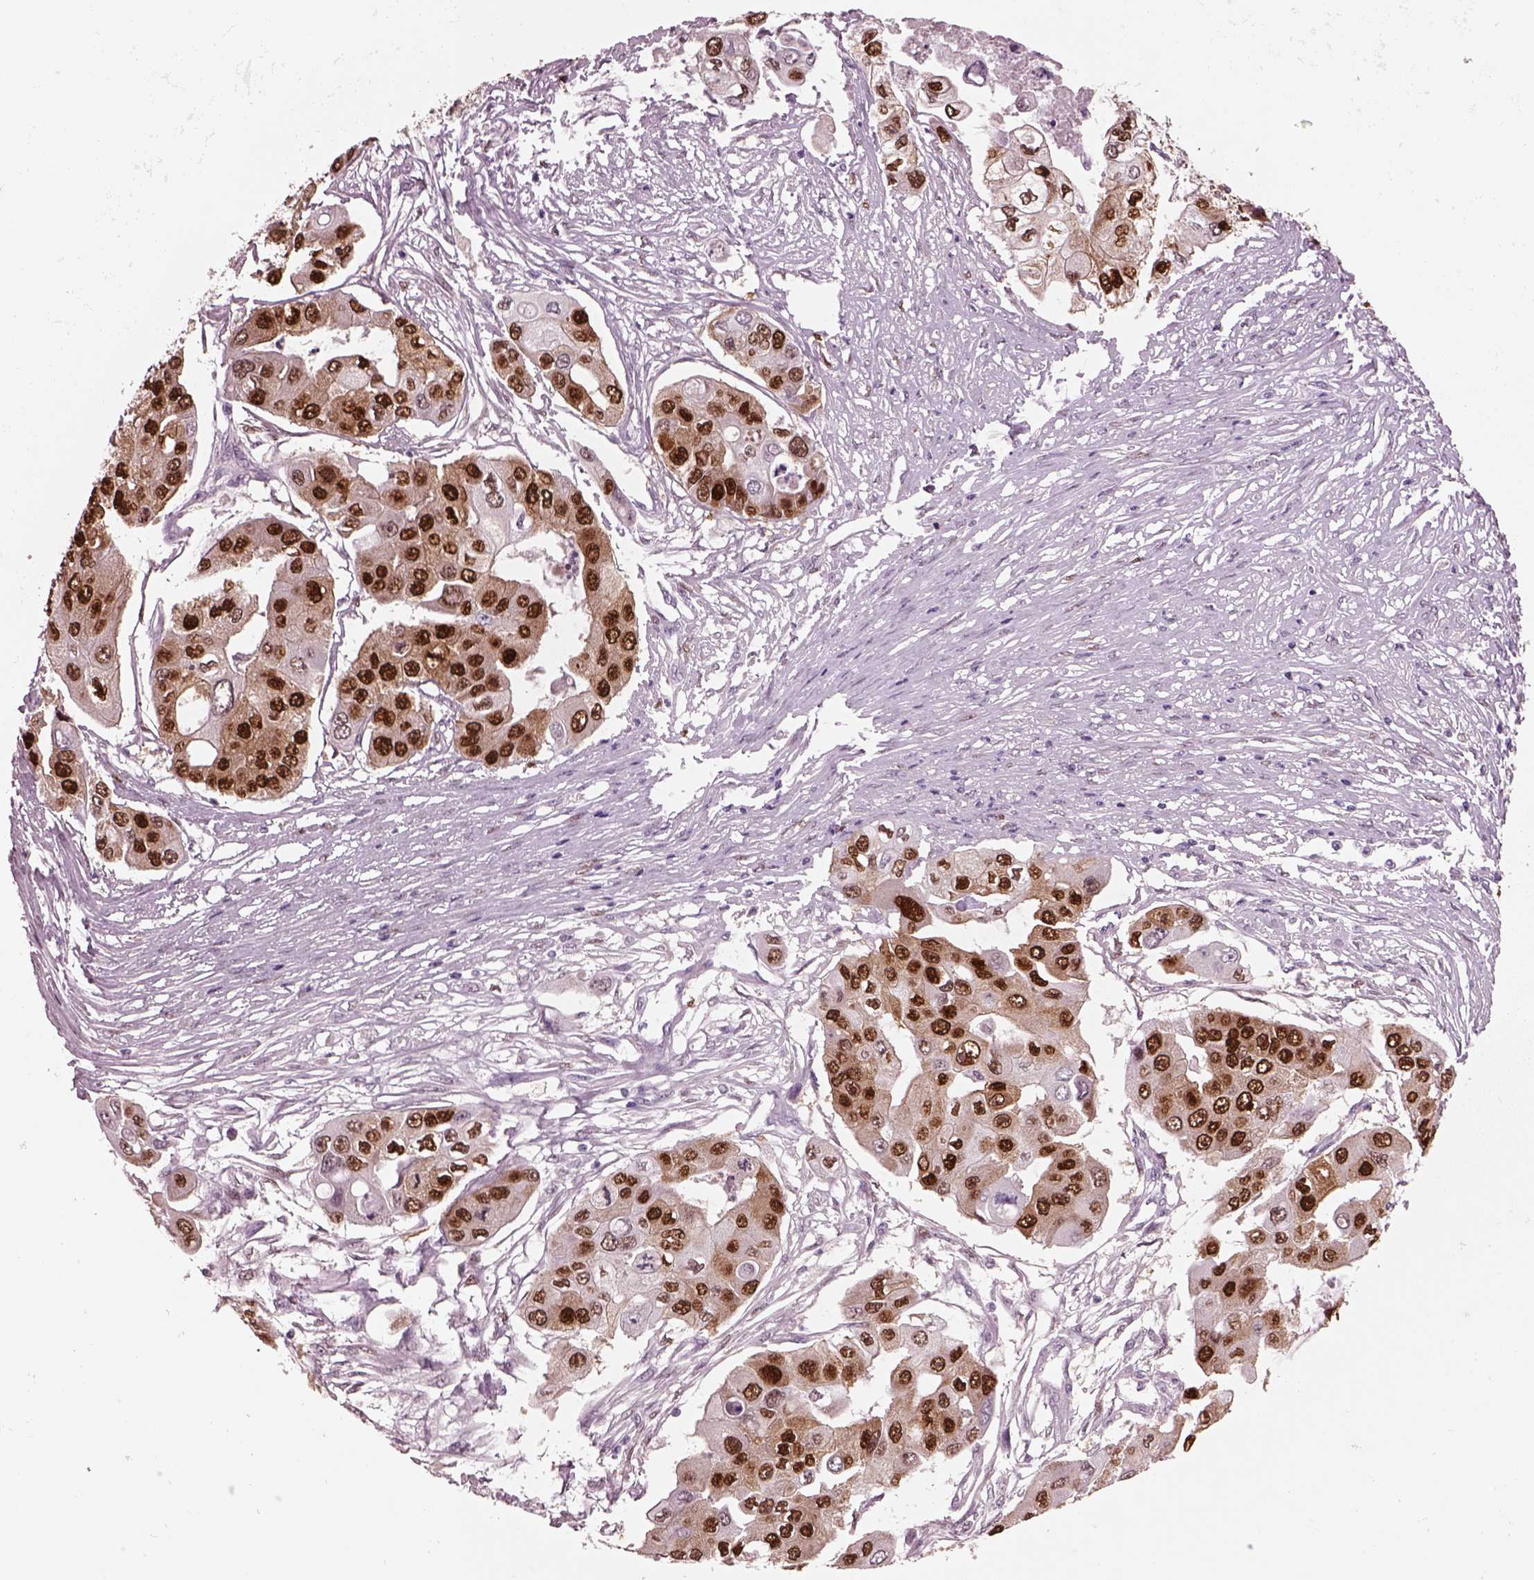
{"staining": {"intensity": "strong", "quantity": ">75%", "location": "nuclear"}, "tissue": "ovarian cancer", "cell_type": "Tumor cells", "image_type": "cancer", "snomed": [{"axis": "morphology", "description": "Cystadenocarcinoma, serous, NOS"}, {"axis": "topography", "description": "Ovary"}], "caption": "The photomicrograph reveals staining of ovarian cancer (serous cystadenocarcinoma), revealing strong nuclear protein staining (brown color) within tumor cells. (IHC, brightfield microscopy, high magnification).", "gene": "SOX9", "patient": {"sex": "female", "age": 56}}